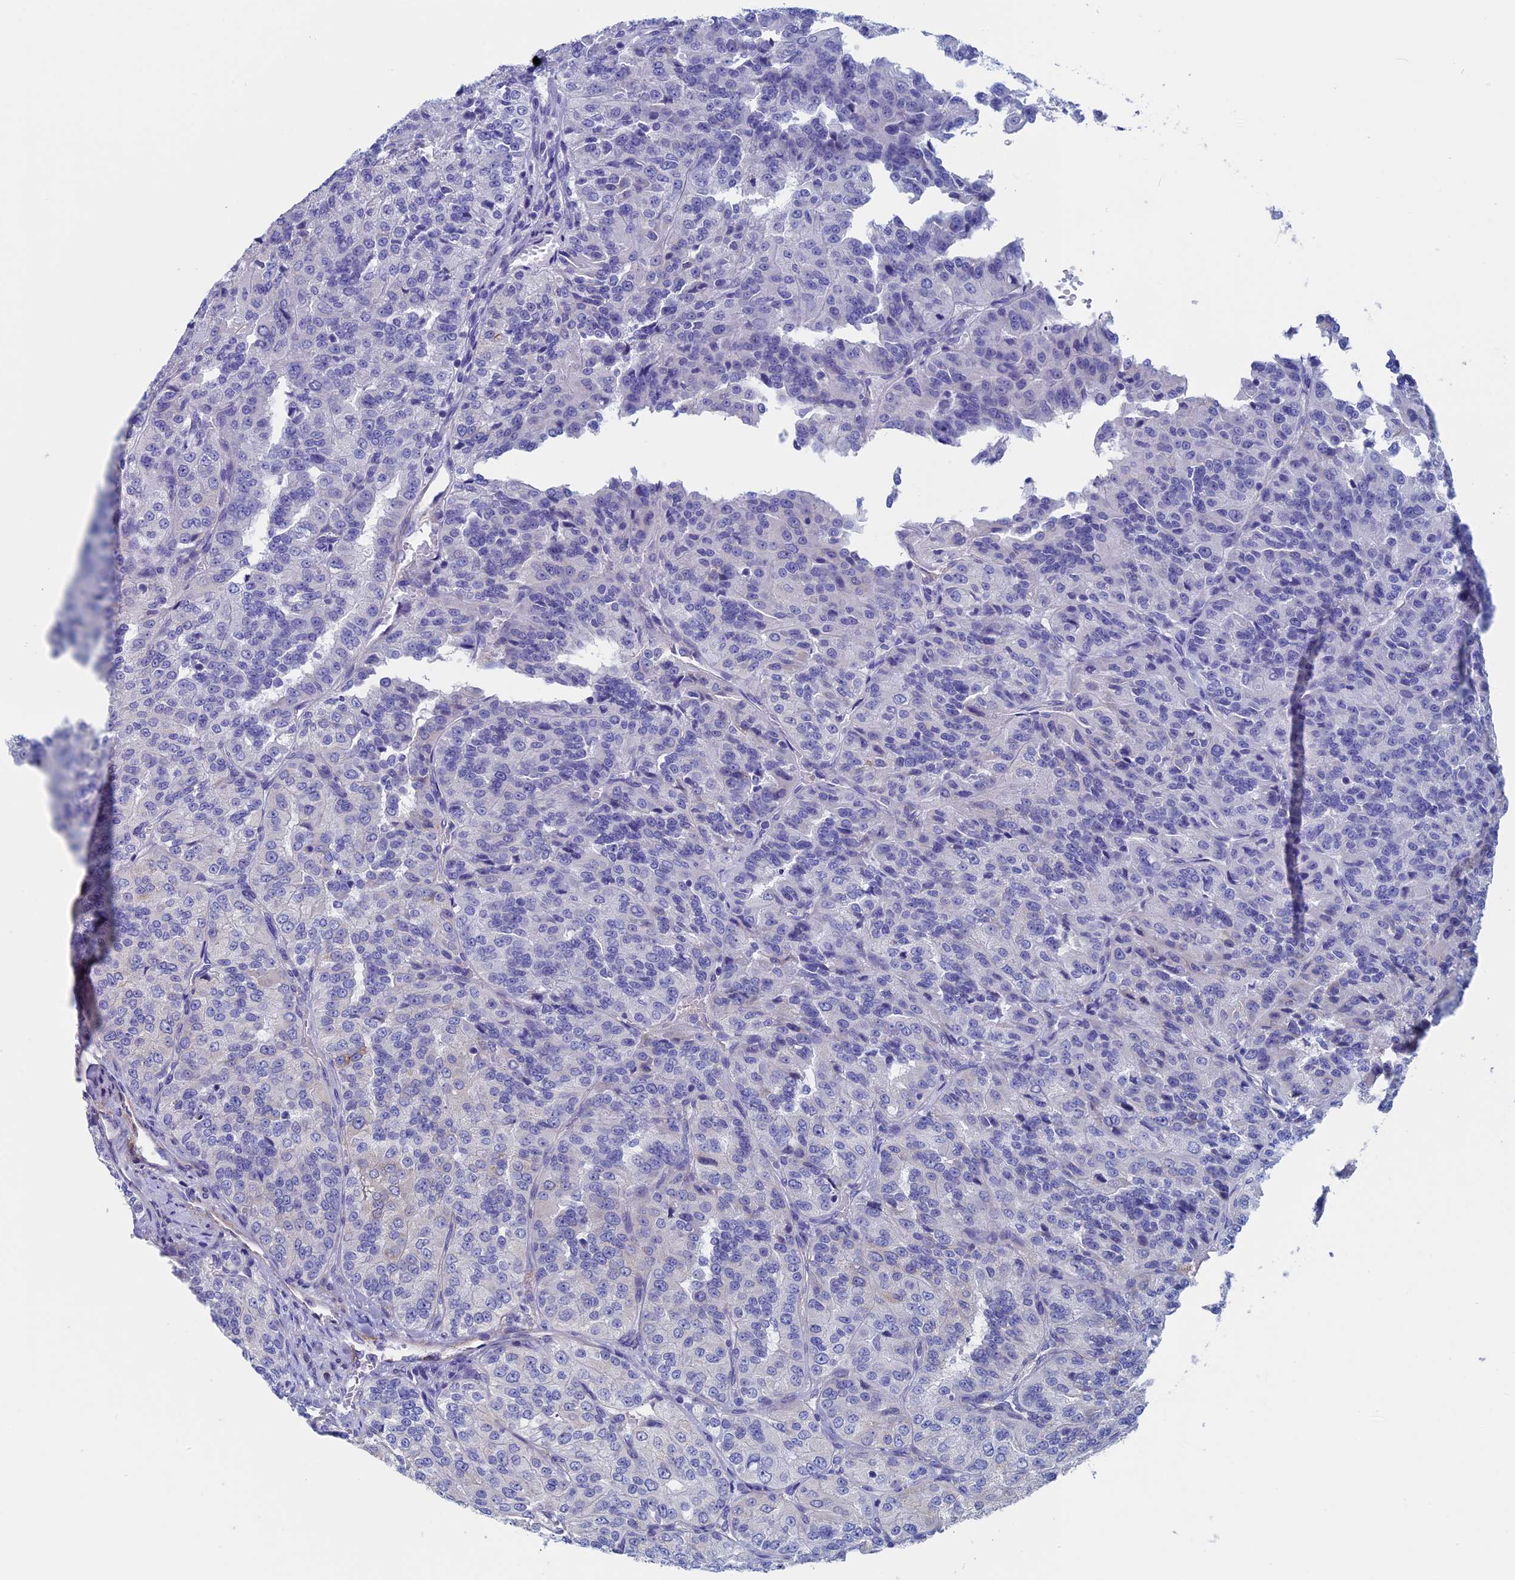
{"staining": {"intensity": "negative", "quantity": "none", "location": "none"}, "tissue": "renal cancer", "cell_type": "Tumor cells", "image_type": "cancer", "snomed": [{"axis": "morphology", "description": "Adenocarcinoma, NOS"}, {"axis": "topography", "description": "Kidney"}], "caption": "Tumor cells show no significant protein staining in adenocarcinoma (renal).", "gene": "ADH7", "patient": {"sex": "female", "age": 63}}